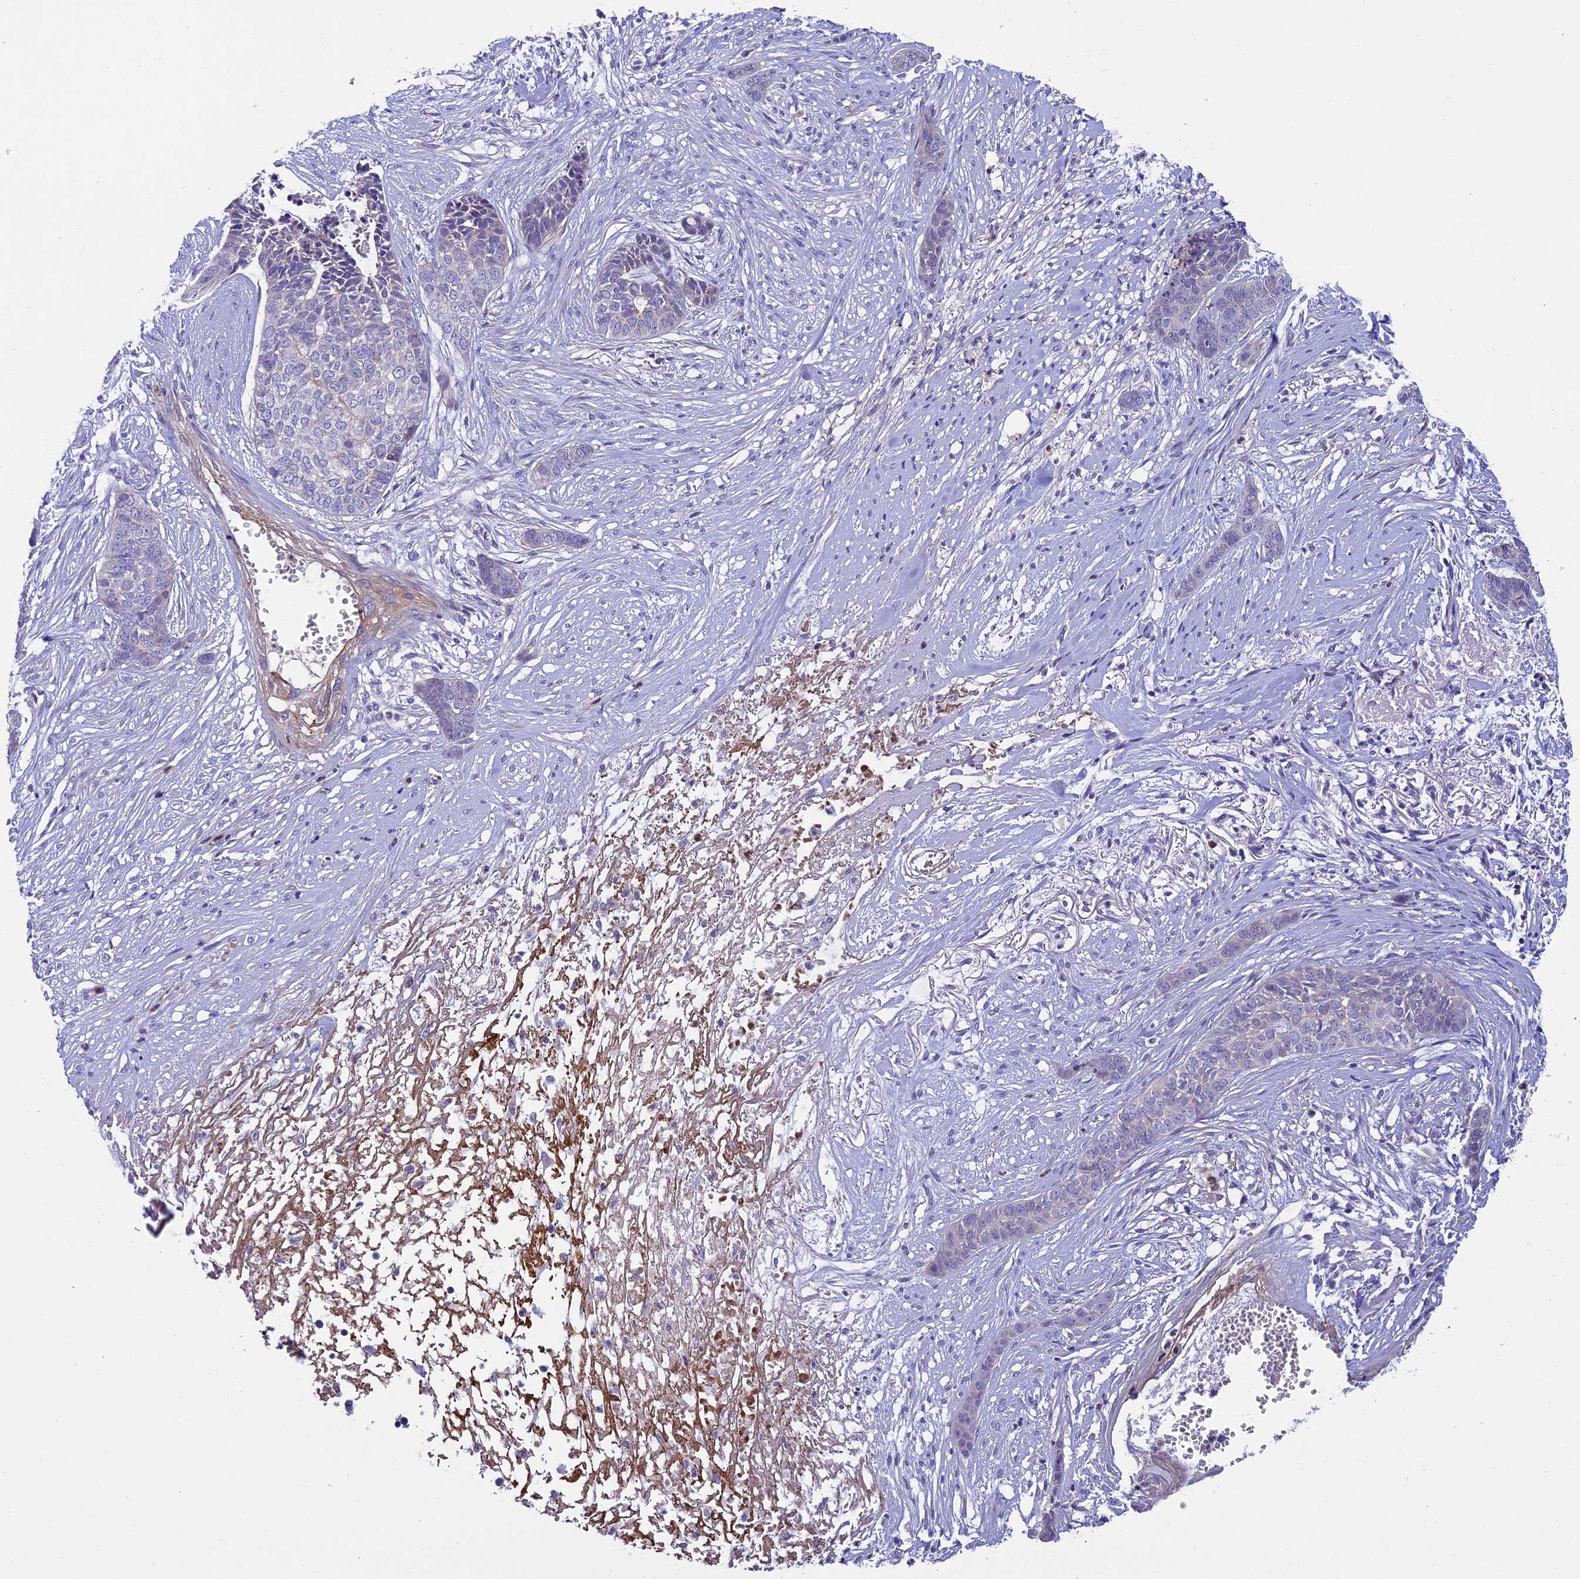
{"staining": {"intensity": "negative", "quantity": "none", "location": "none"}, "tissue": "skin cancer", "cell_type": "Tumor cells", "image_type": "cancer", "snomed": [{"axis": "morphology", "description": "Basal cell carcinoma"}, {"axis": "topography", "description": "Skin"}], "caption": "Tumor cells are negative for brown protein staining in skin basal cell carcinoma.", "gene": "LOXL1", "patient": {"sex": "female", "age": 64}}